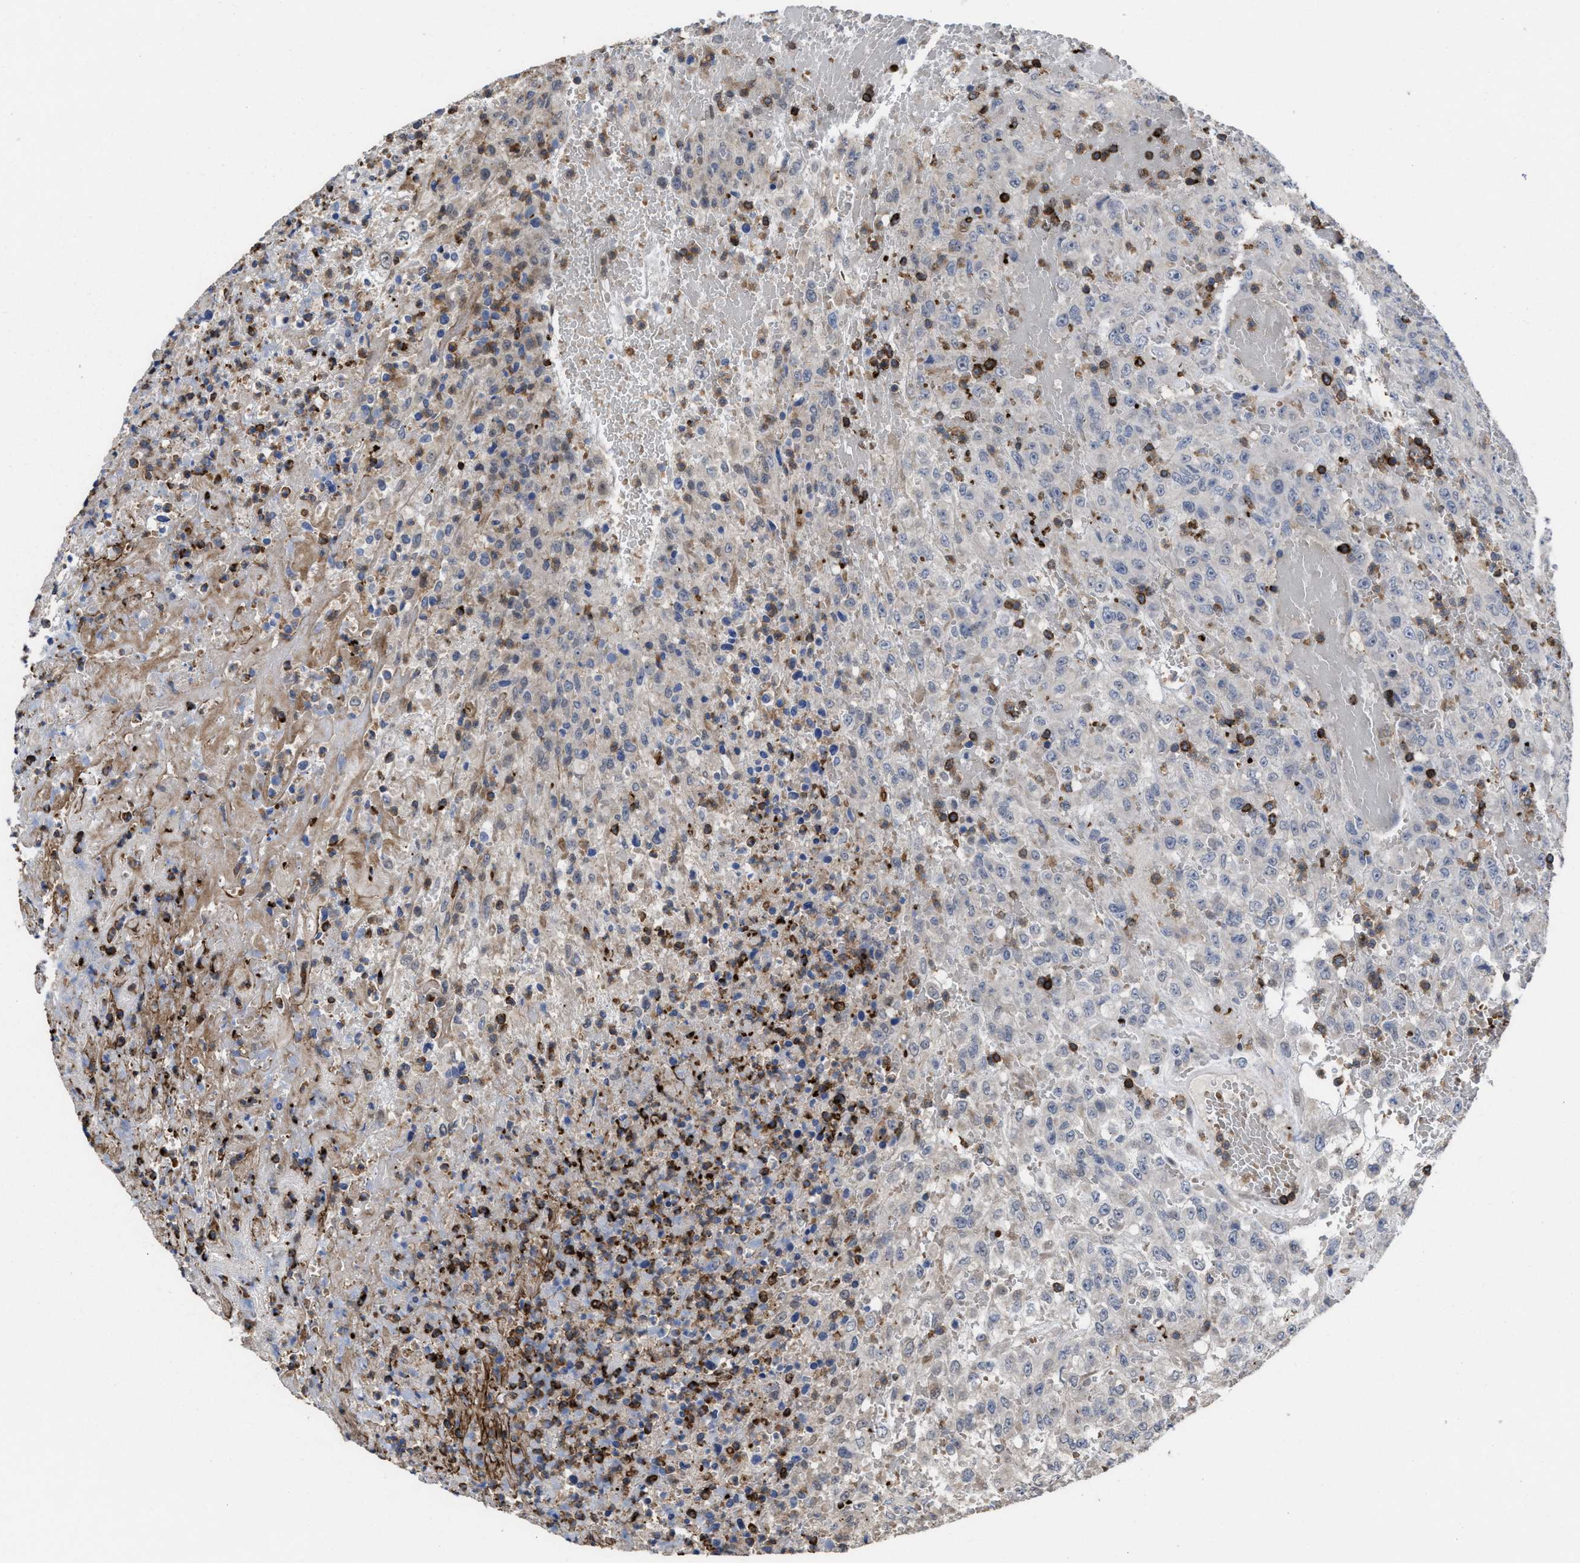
{"staining": {"intensity": "negative", "quantity": "none", "location": "none"}, "tissue": "urothelial cancer", "cell_type": "Tumor cells", "image_type": "cancer", "snomed": [{"axis": "morphology", "description": "Urothelial carcinoma, High grade"}, {"axis": "topography", "description": "Urinary bladder"}], "caption": "A micrograph of high-grade urothelial carcinoma stained for a protein demonstrates no brown staining in tumor cells.", "gene": "PTPRE", "patient": {"sex": "male", "age": 46}}